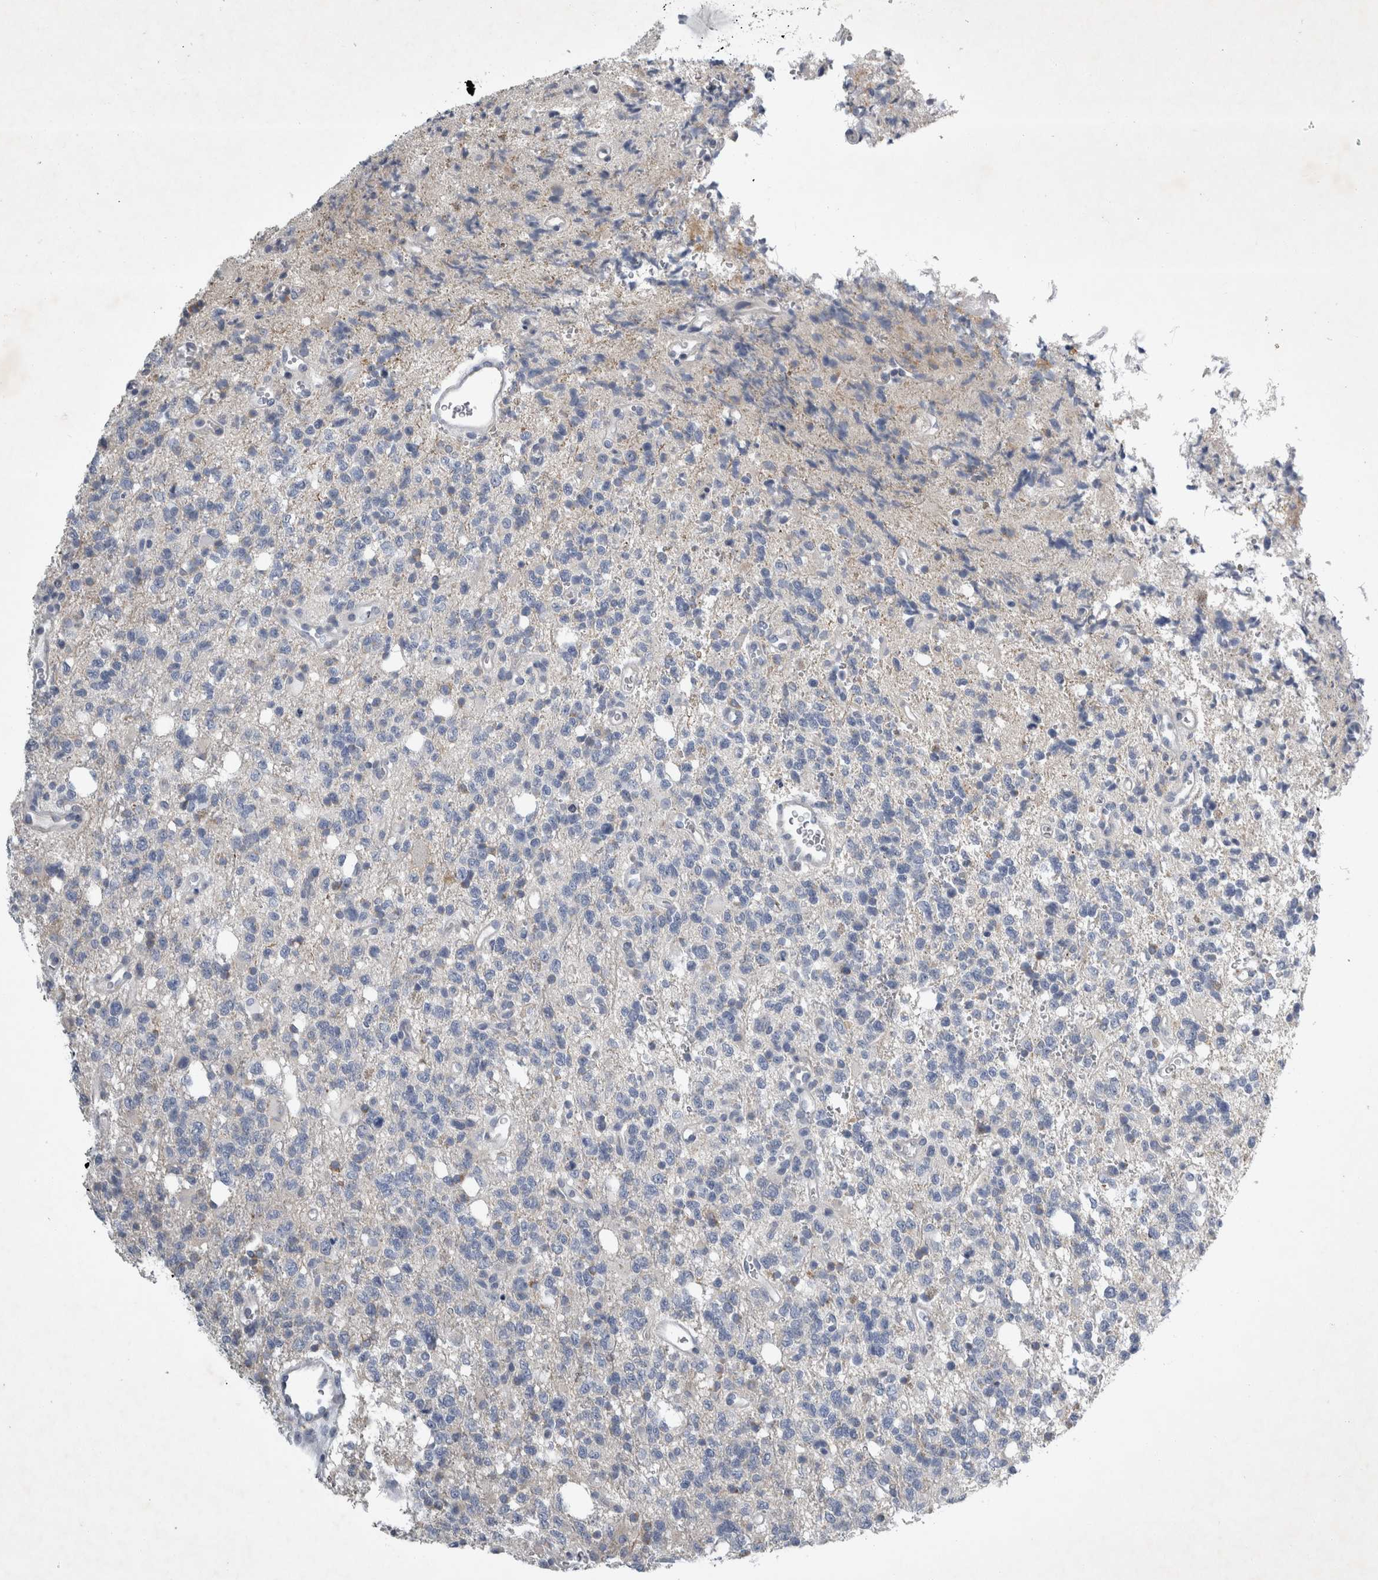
{"staining": {"intensity": "negative", "quantity": "none", "location": "none"}, "tissue": "glioma", "cell_type": "Tumor cells", "image_type": "cancer", "snomed": [{"axis": "morphology", "description": "Glioma, malignant, High grade"}, {"axis": "topography", "description": "Brain"}], "caption": "Tumor cells are negative for brown protein staining in malignant high-grade glioma. The staining was performed using DAB to visualize the protein expression in brown, while the nuclei were stained in blue with hematoxylin (Magnification: 20x).", "gene": "FXYD7", "patient": {"sex": "female", "age": 62}}